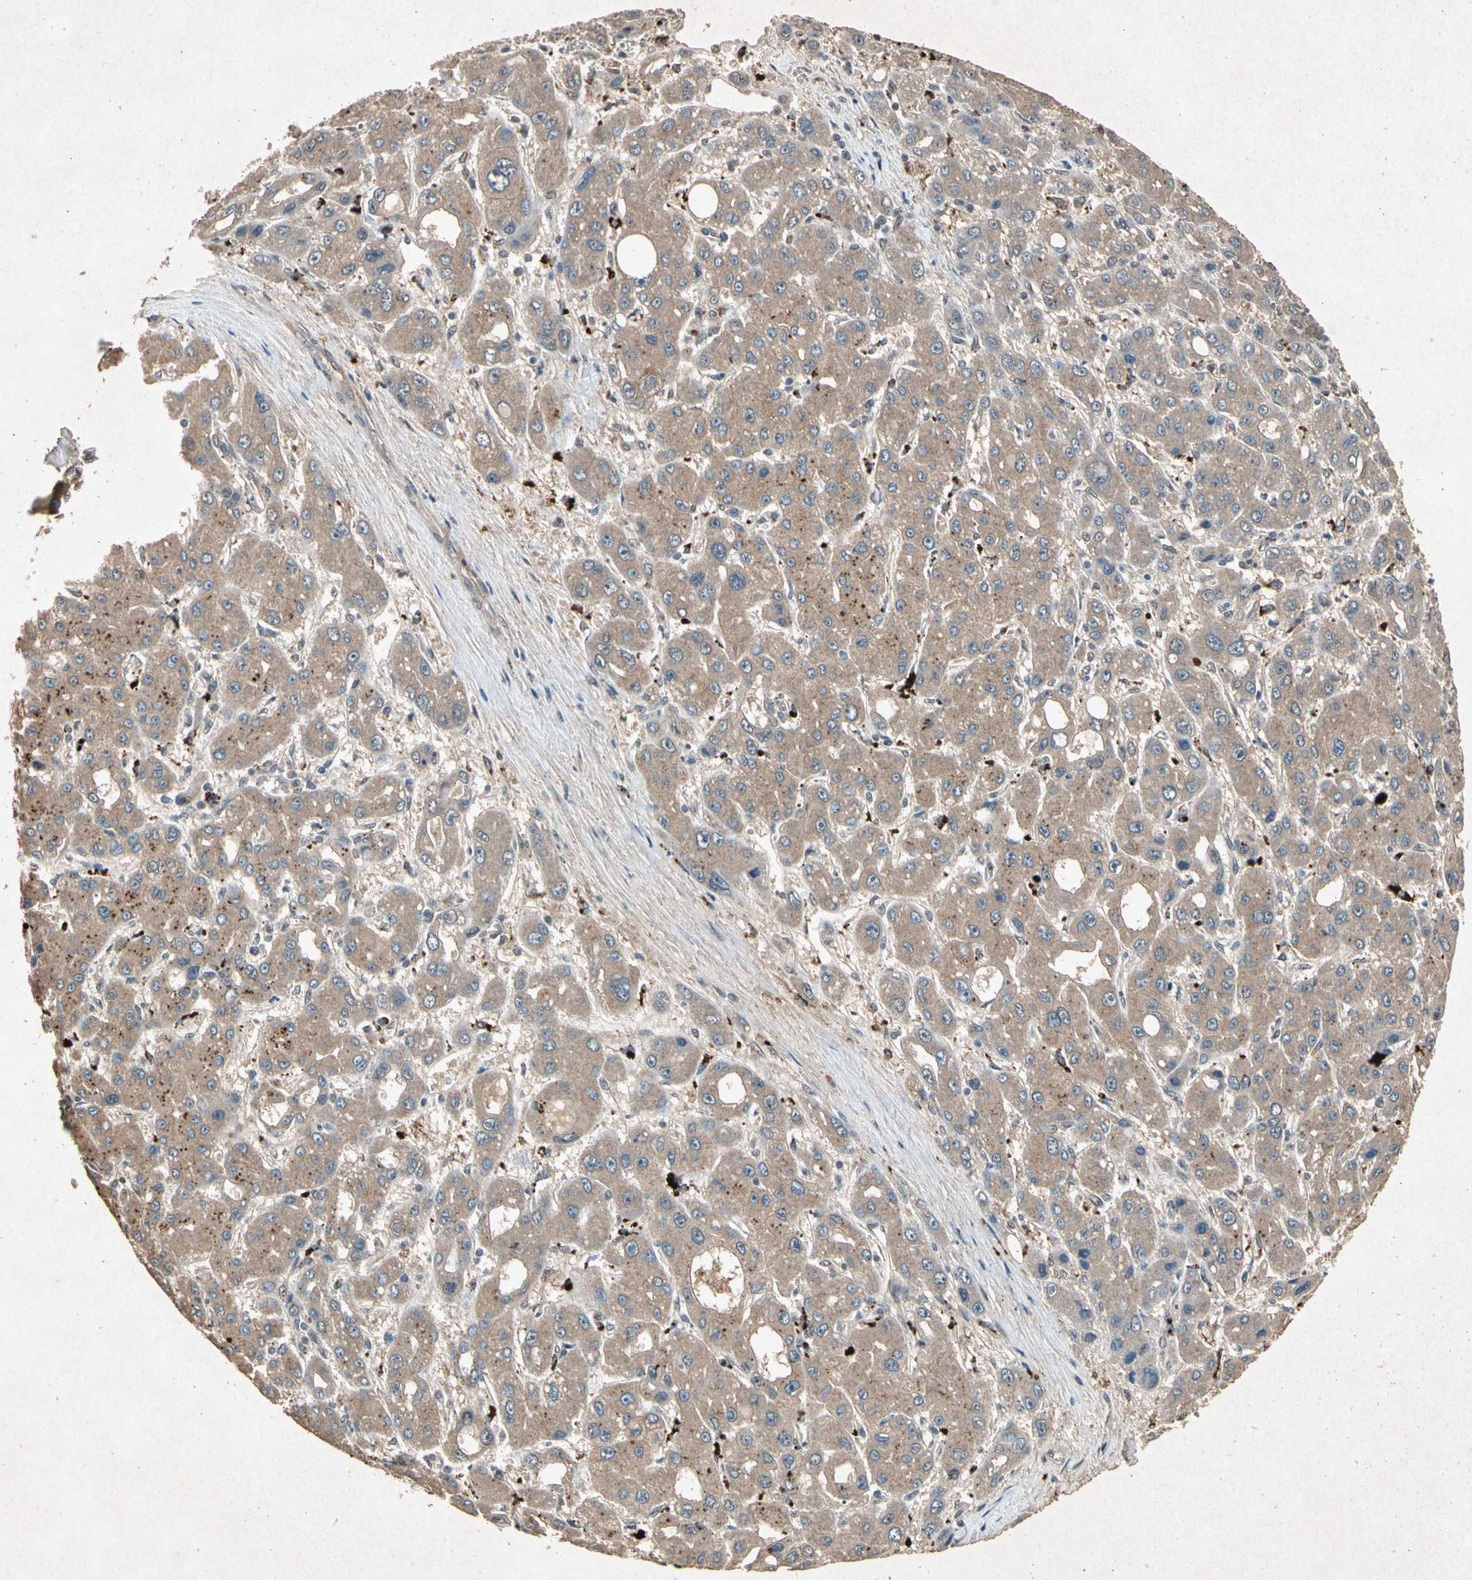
{"staining": {"intensity": "weak", "quantity": ">75%", "location": "cytoplasmic/membranous"}, "tissue": "liver cancer", "cell_type": "Tumor cells", "image_type": "cancer", "snomed": [{"axis": "morphology", "description": "Carcinoma, Hepatocellular, NOS"}, {"axis": "topography", "description": "Liver"}], "caption": "High-power microscopy captured an immunohistochemistry histopathology image of liver hepatocellular carcinoma, revealing weak cytoplasmic/membranous staining in about >75% of tumor cells.", "gene": "PML", "patient": {"sex": "male", "age": 55}}